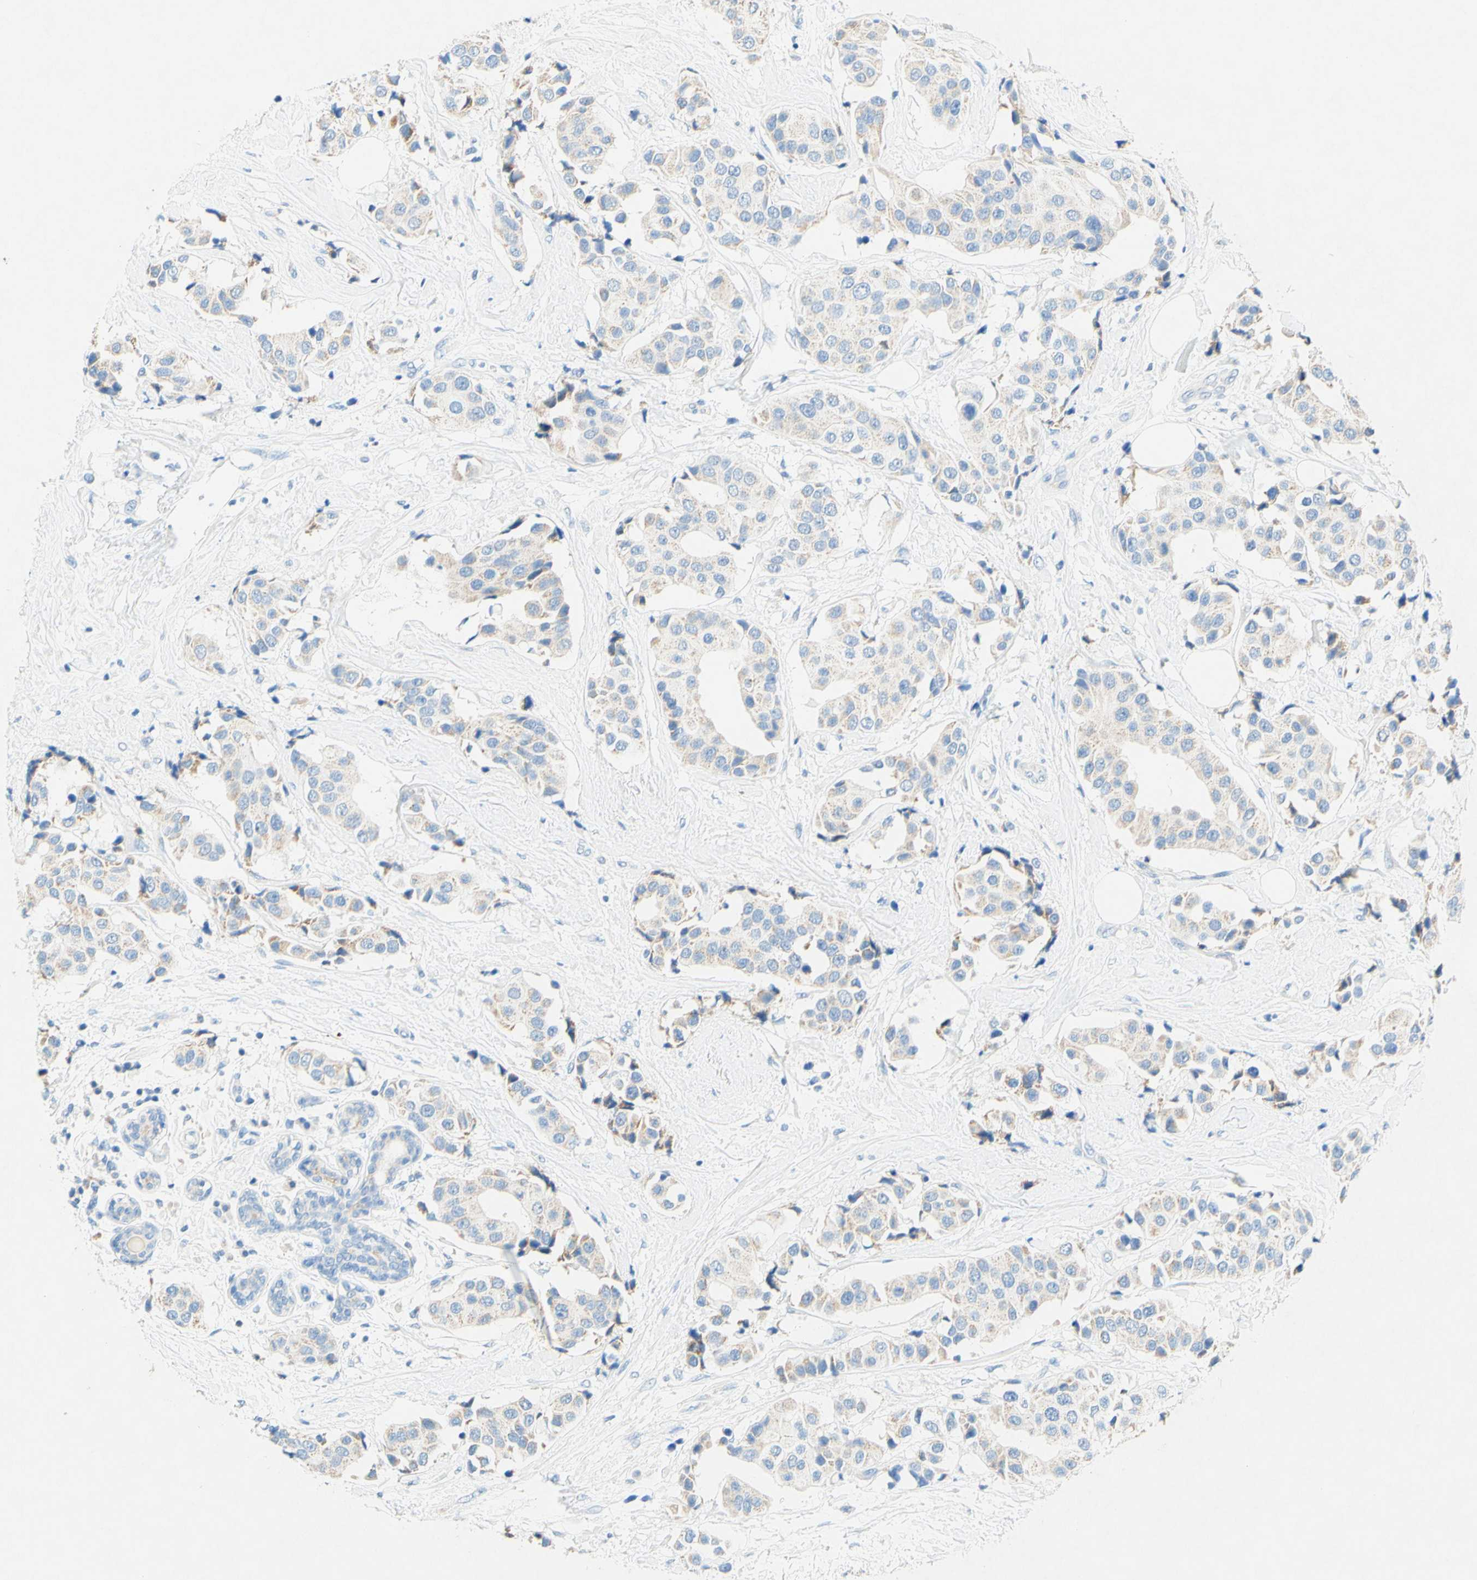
{"staining": {"intensity": "weak", "quantity": "25%-75%", "location": "cytoplasmic/membranous"}, "tissue": "breast cancer", "cell_type": "Tumor cells", "image_type": "cancer", "snomed": [{"axis": "morphology", "description": "Normal tissue, NOS"}, {"axis": "morphology", "description": "Duct carcinoma"}, {"axis": "topography", "description": "Breast"}], "caption": "Protein staining by immunohistochemistry (IHC) shows weak cytoplasmic/membranous expression in about 25%-75% of tumor cells in breast cancer (invasive ductal carcinoma). The protein is shown in brown color, while the nuclei are stained blue.", "gene": "SLC46A1", "patient": {"sex": "female", "age": 39}}